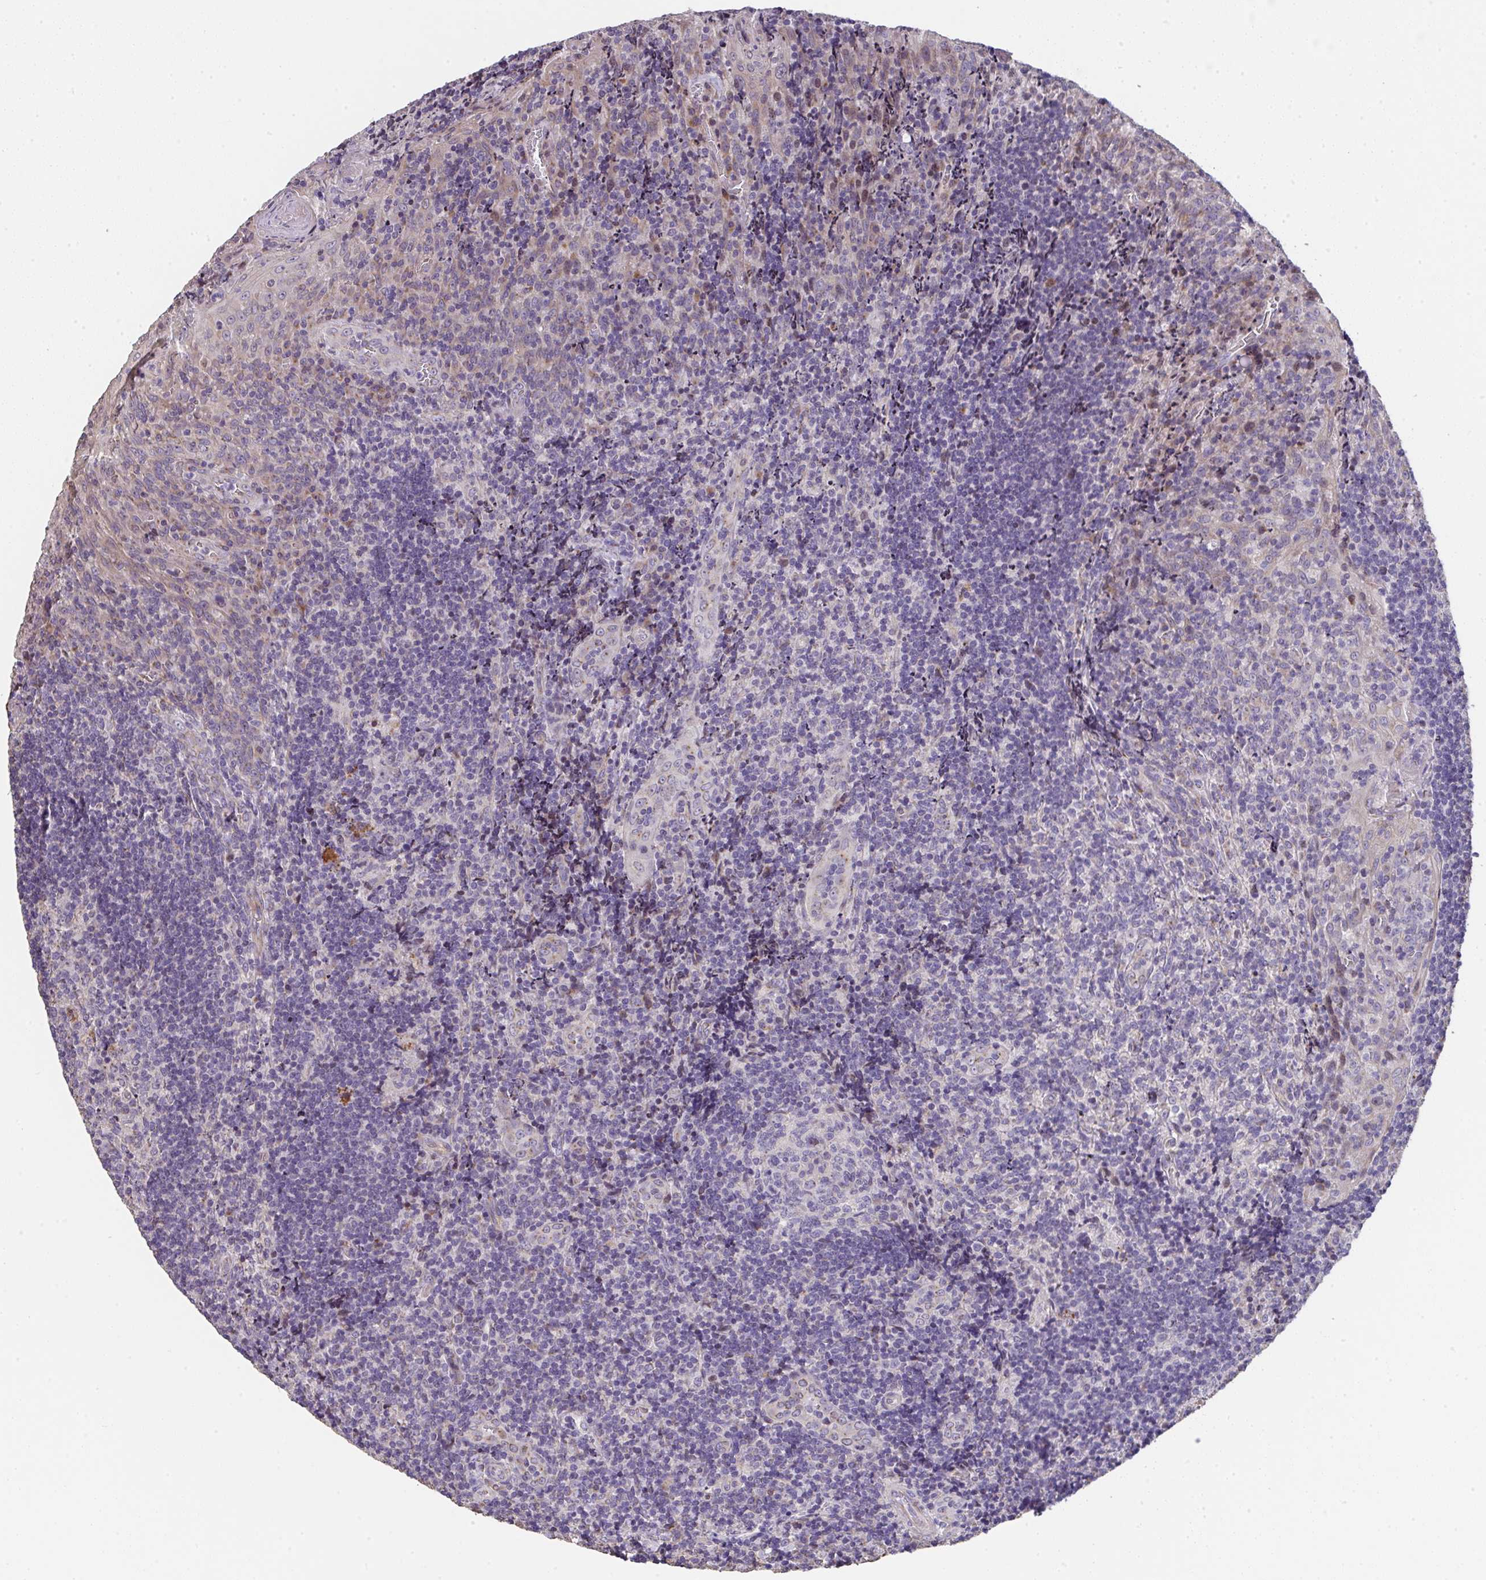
{"staining": {"intensity": "negative", "quantity": "none", "location": "none"}, "tissue": "tonsil", "cell_type": "Germinal center cells", "image_type": "normal", "snomed": [{"axis": "morphology", "description": "Normal tissue, NOS"}, {"axis": "topography", "description": "Tonsil"}], "caption": "Protein analysis of unremarkable tonsil displays no significant expression in germinal center cells. (DAB IHC, high magnification).", "gene": "RUNDC3B", "patient": {"sex": "male", "age": 17}}